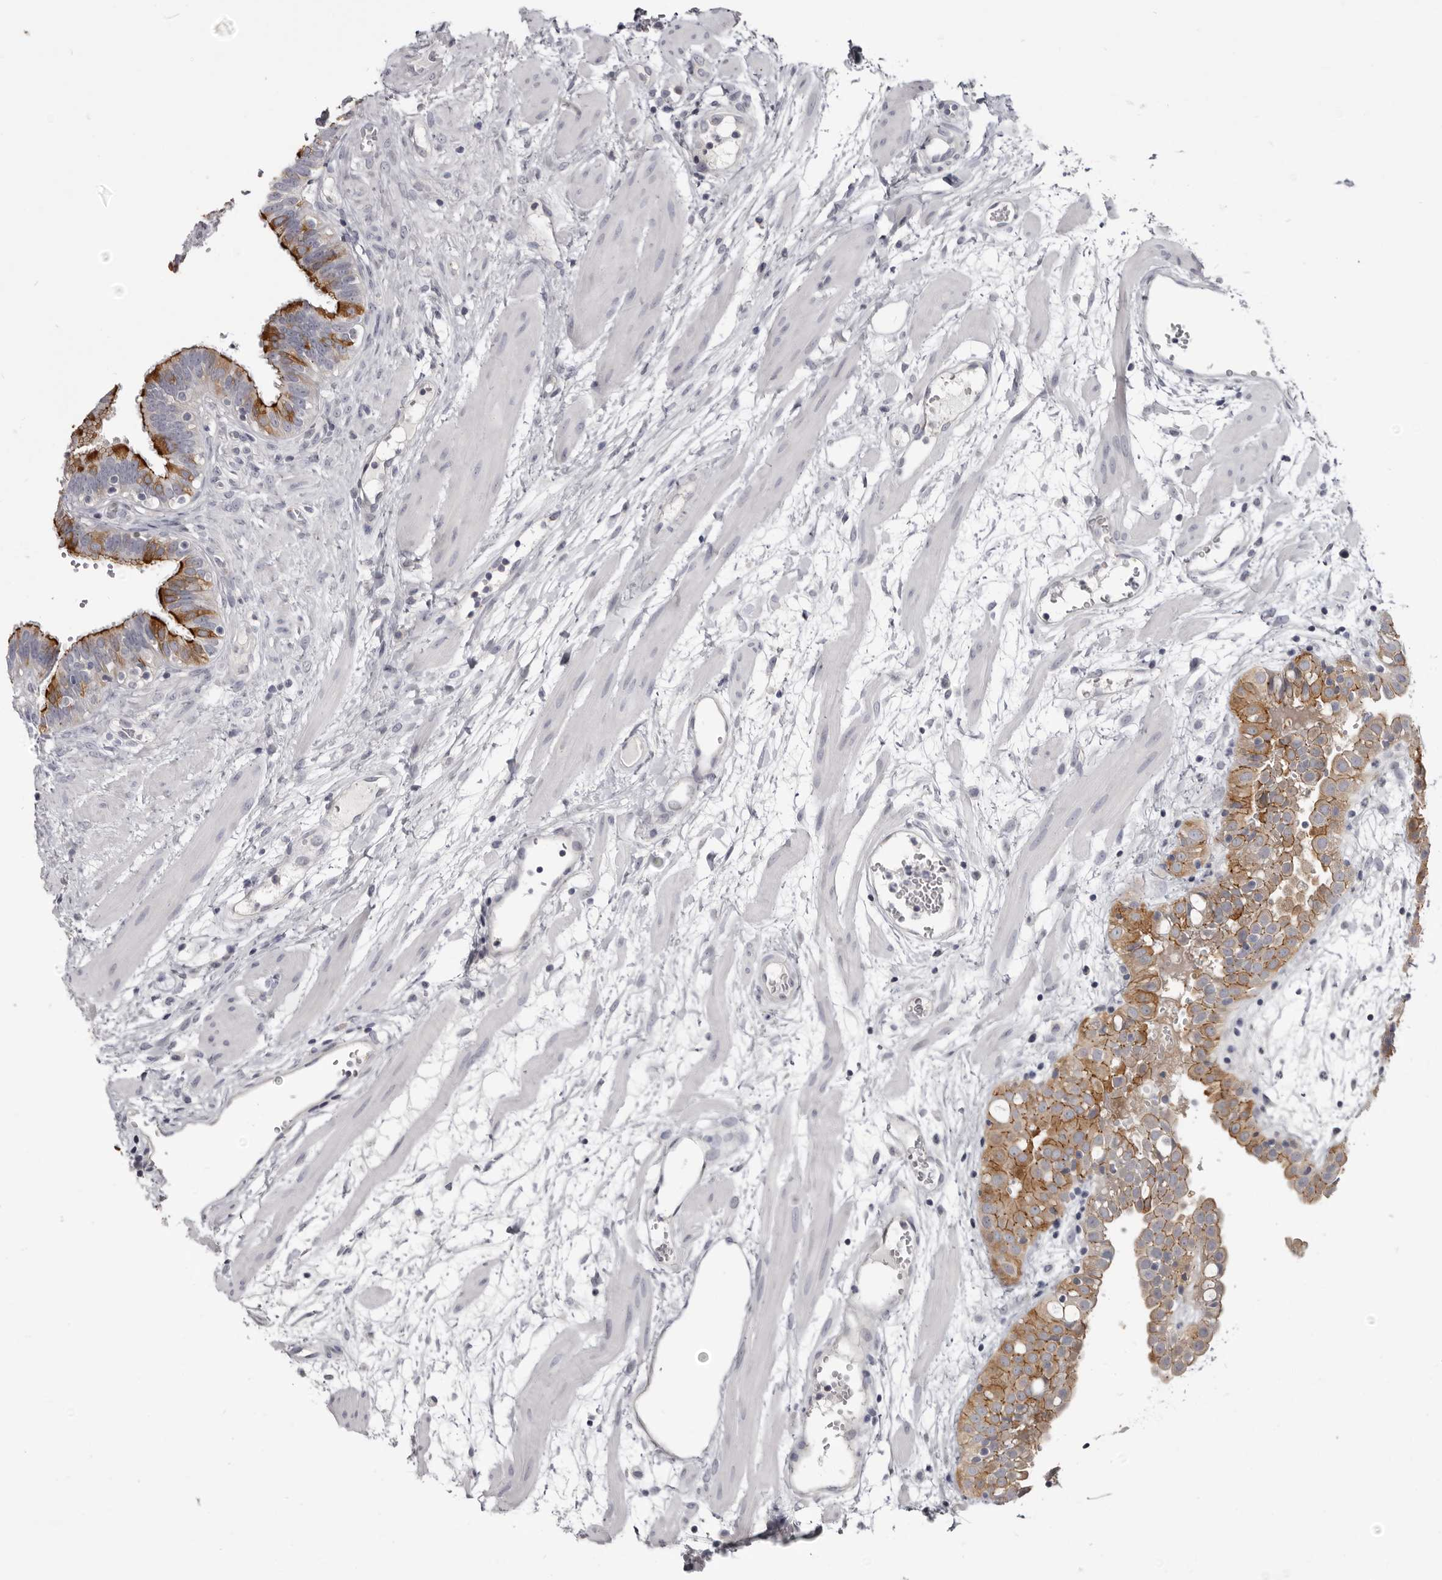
{"staining": {"intensity": "strong", "quantity": ">75%", "location": "cytoplasmic/membranous"}, "tissue": "fallopian tube", "cell_type": "Glandular cells", "image_type": "normal", "snomed": [{"axis": "morphology", "description": "Normal tissue, NOS"}, {"axis": "topography", "description": "Fallopian tube"}, {"axis": "topography", "description": "Placenta"}], "caption": "About >75% of glandular cells in unremarkable fallopian tube exhibit strong cytoplasmic/membranous protein expression as visualized by brown immunohistochemical staining.", "gene": "CGN", "patient": {"sex": "female", "age": 32}}